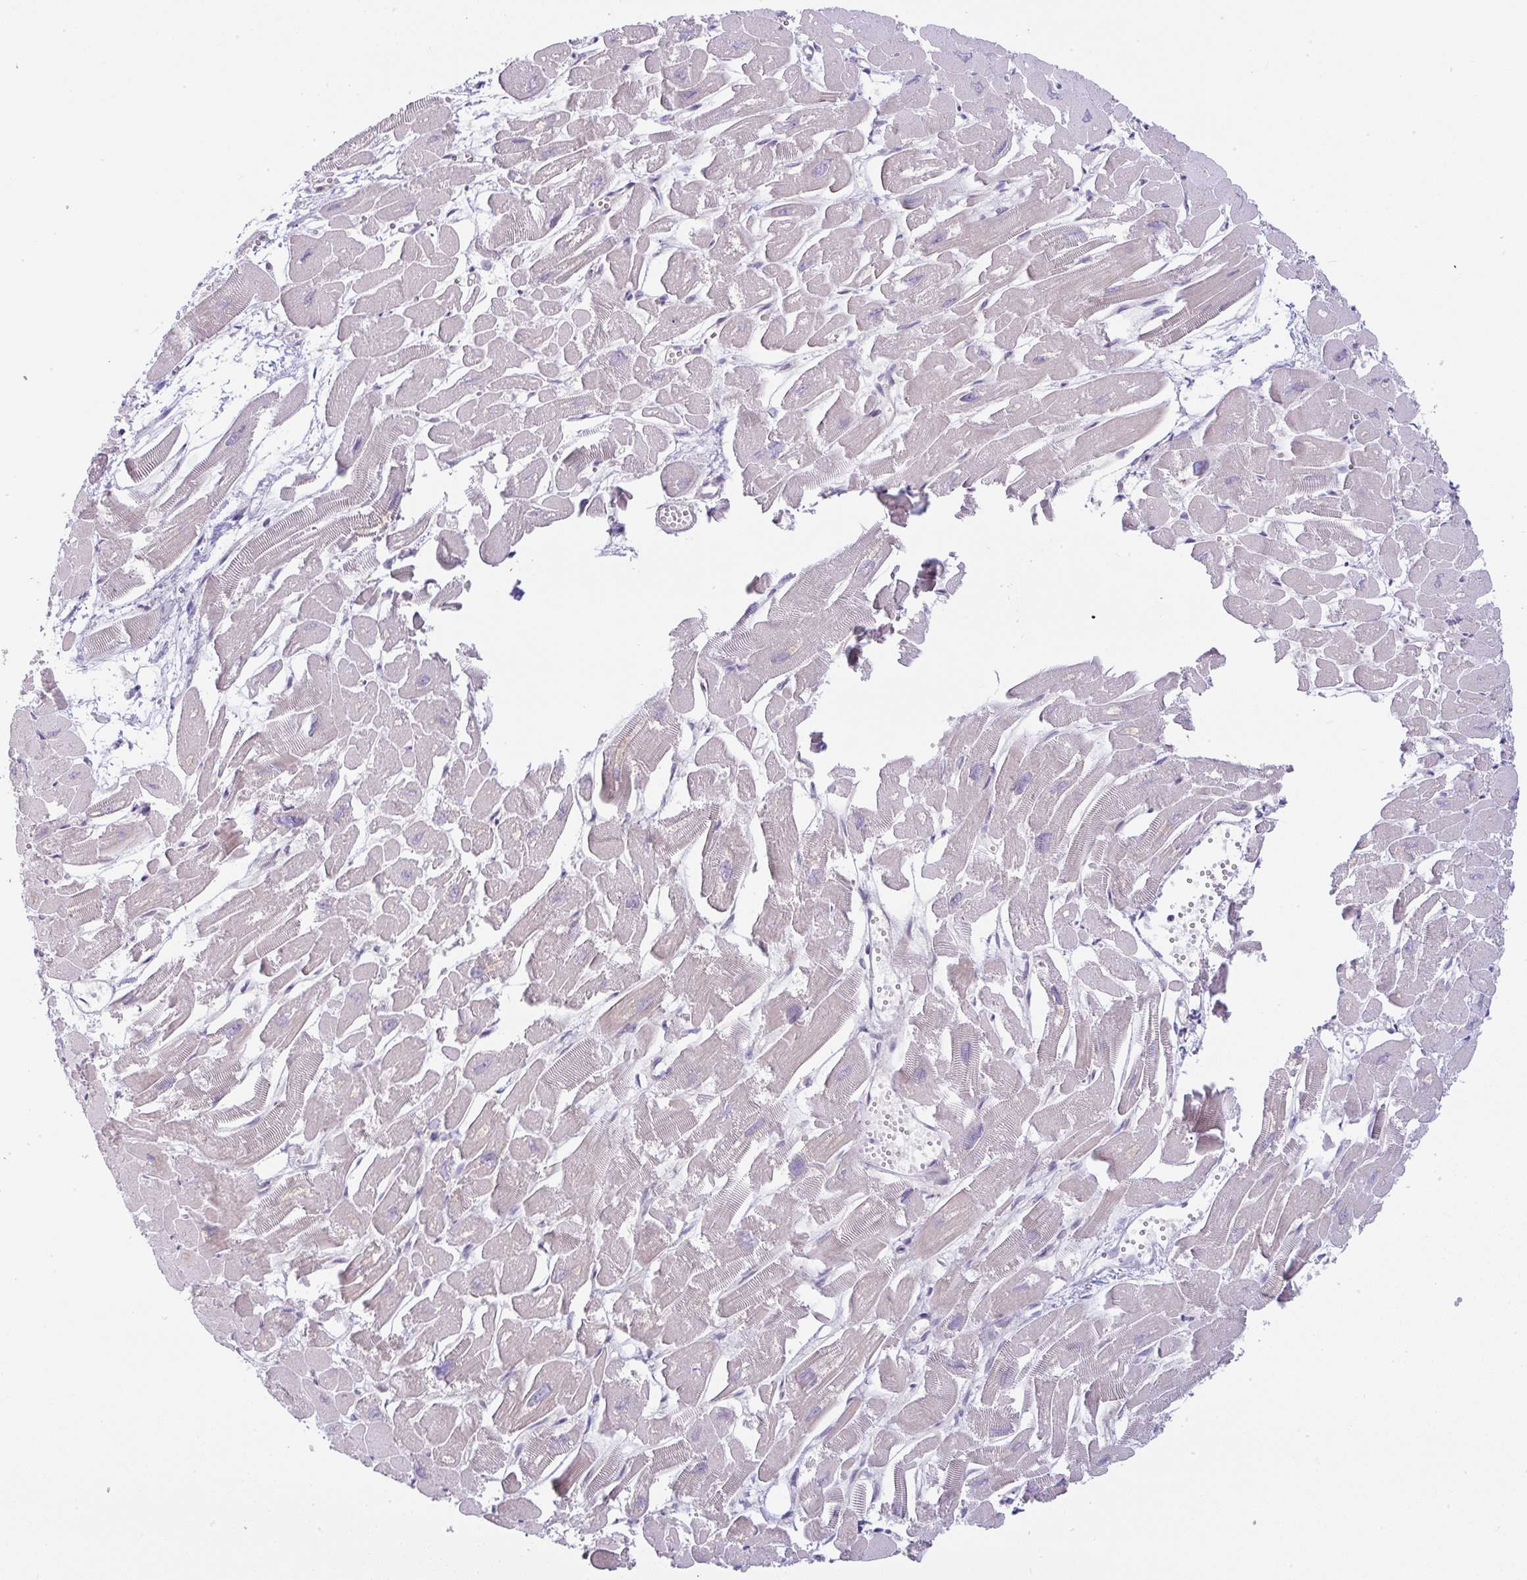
{"staining": {"intensity": "moderate", "quantity": "25%-75%", "location": "cytoplasmic/membranous"}, "tissue": "heart muscle", "cell_type": "Cardiomyocytes", "image_type": "normal", "snomed": [{"axis": "morphology", "description": "Normal tissue, NOS"}, {"axis": "topography", "description": "Heart"}], "caption": "A micrograph of human heart muscle stained for a protein shows moderate cytoplasmic/membranous brown staining in cardiomyocytes.", "gene": "MOB1A", "patient": {"sex": "male", "age": 54}}